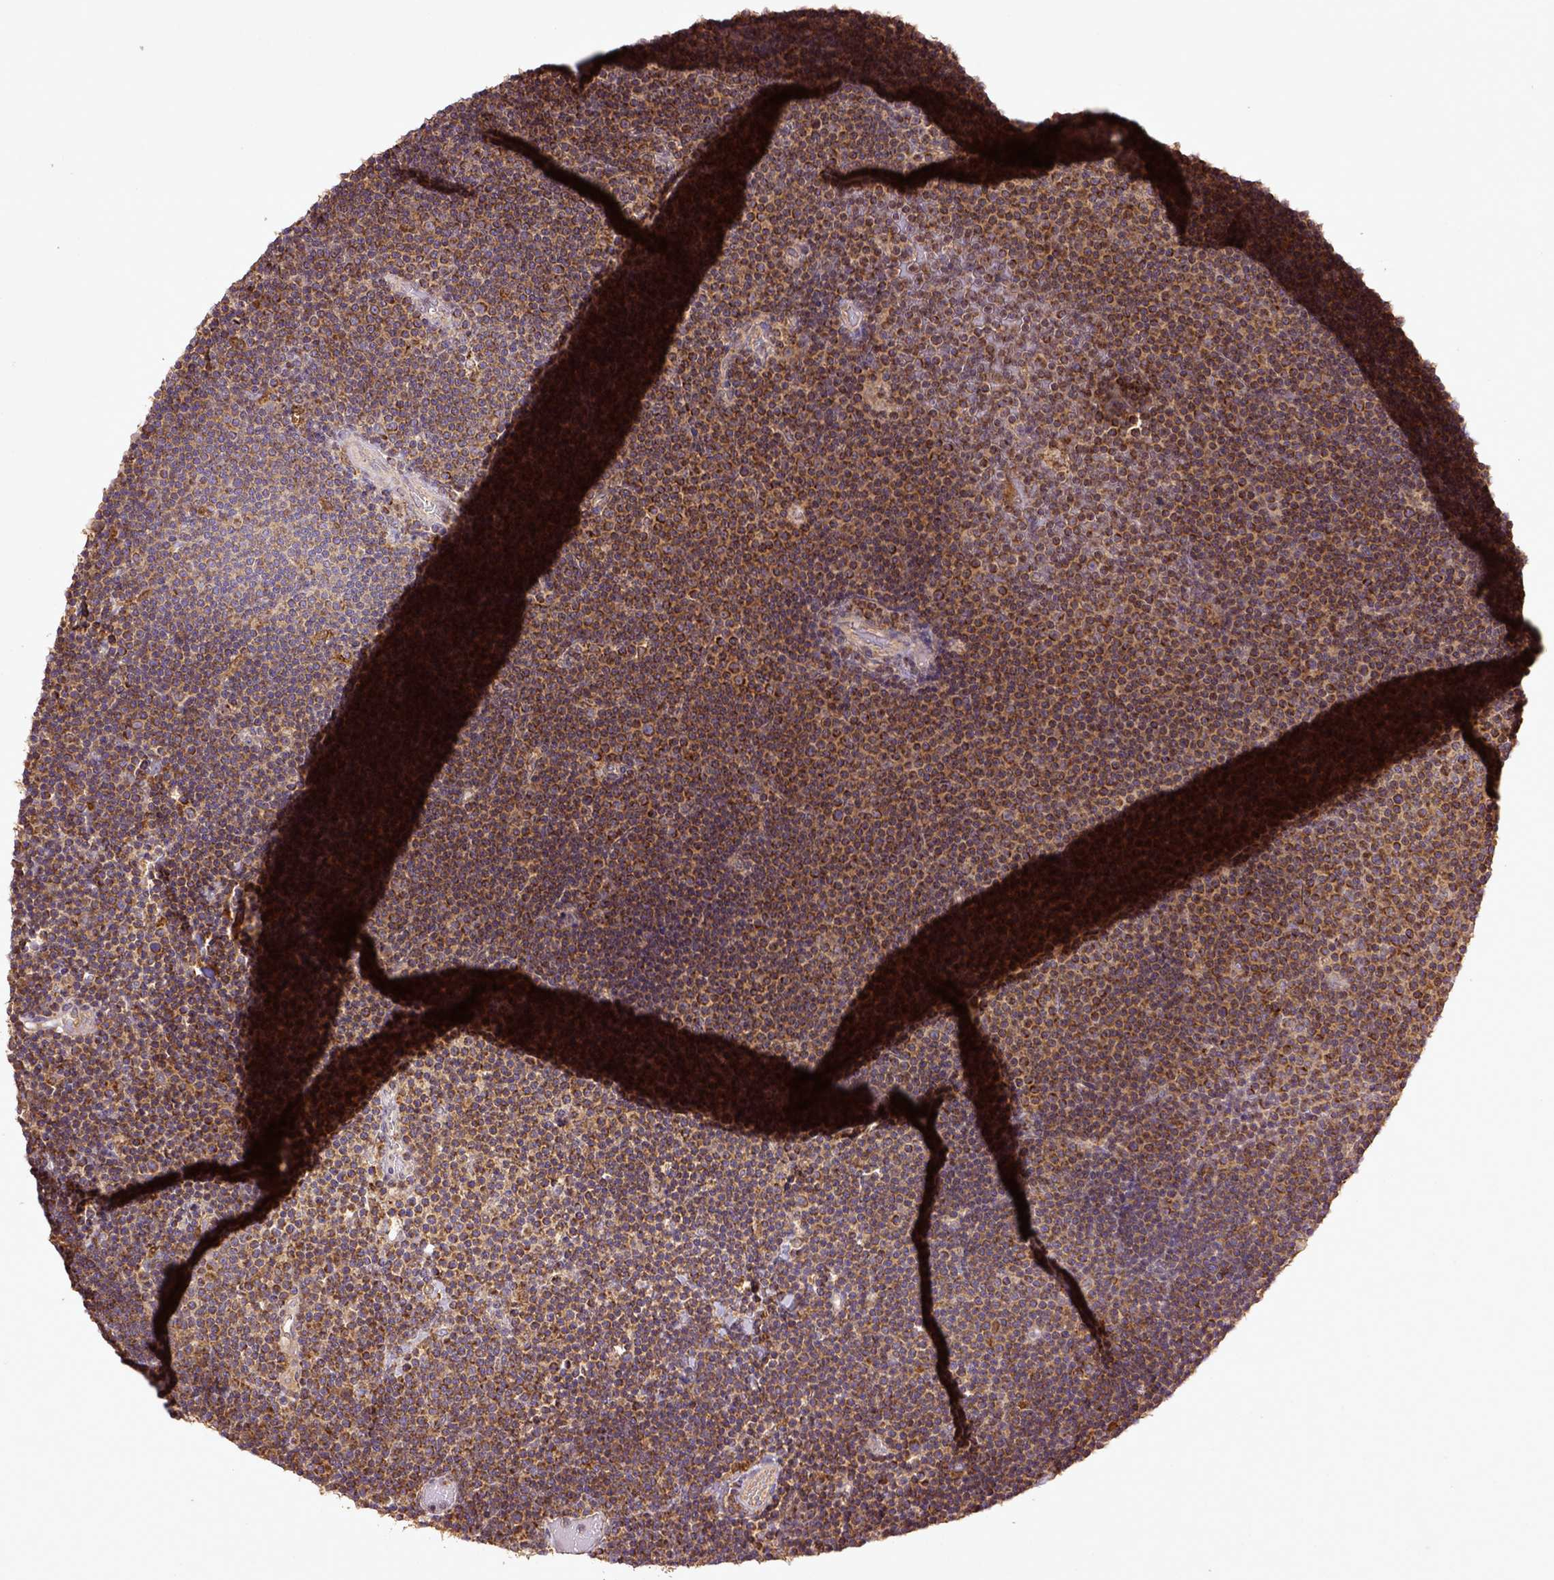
{"staining": {"intensity": "strong", "quantity": ">75%", "location": "cytoplasmic/membranous"}, "tissue": "lymphoma", "cell_type": "Tumor cells", "image_type": "cancer", "snomed": [{"axis": "morphology", "description": "Malignant lymphoma, non-Hodgkin's type, Low grade"}, {"axis": "topography", "description": "Brain"}], "caption": "Protein expression analysis of malignant lymphoma, non-Hodgkin's type (low-grade) displays strong cytoplasmic/membranous expression in about >75% of tumor cells. The protein of interest is shown in brown color, while the nuclei are stained blue.", "gene": "MT-CO1", "patient": {"sex": "female", "age": 66}}